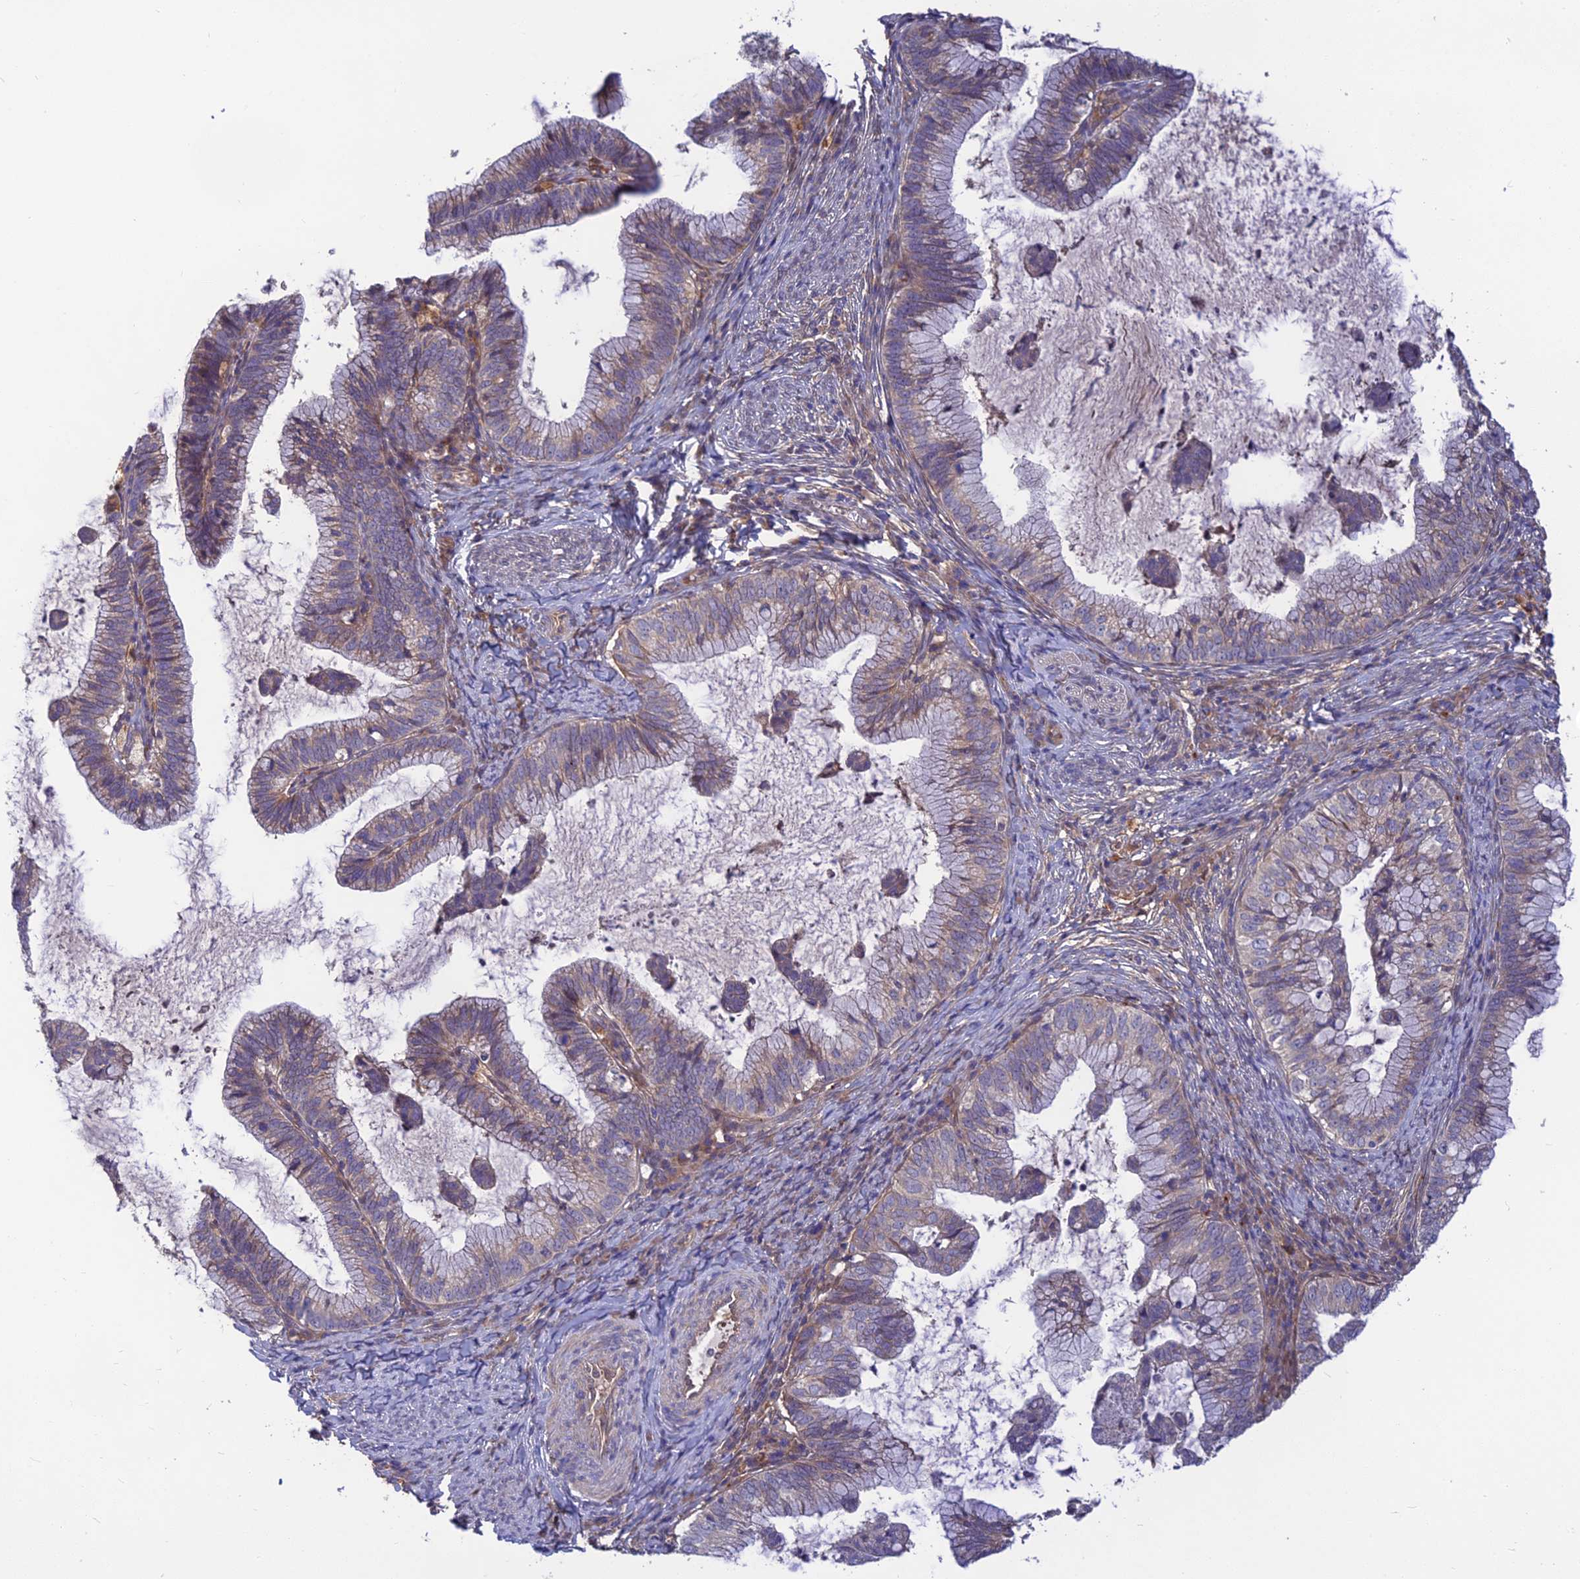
{"staining": {"intensity": "weak", "quantity": "25%-75%", "location": "cytoplasmic/membranous"}, "tissue": "cervical cancer", "cell_type": "Tumor cells", "image_type": "cancer", "snomed": [{"axis": "morphology", "description": "Adenocarcinoma, NOS"}, {"axis": "topography", "description": "Cervix"}], "caption": "This photomicrograph shows IHC staining of human cervical cancer, with low weak cytoplasmic/membranous staining in approximately 25%-75% of tumor cells.", "gene": "FAM151B", "patient": {"sex": "female", "age": 36}}